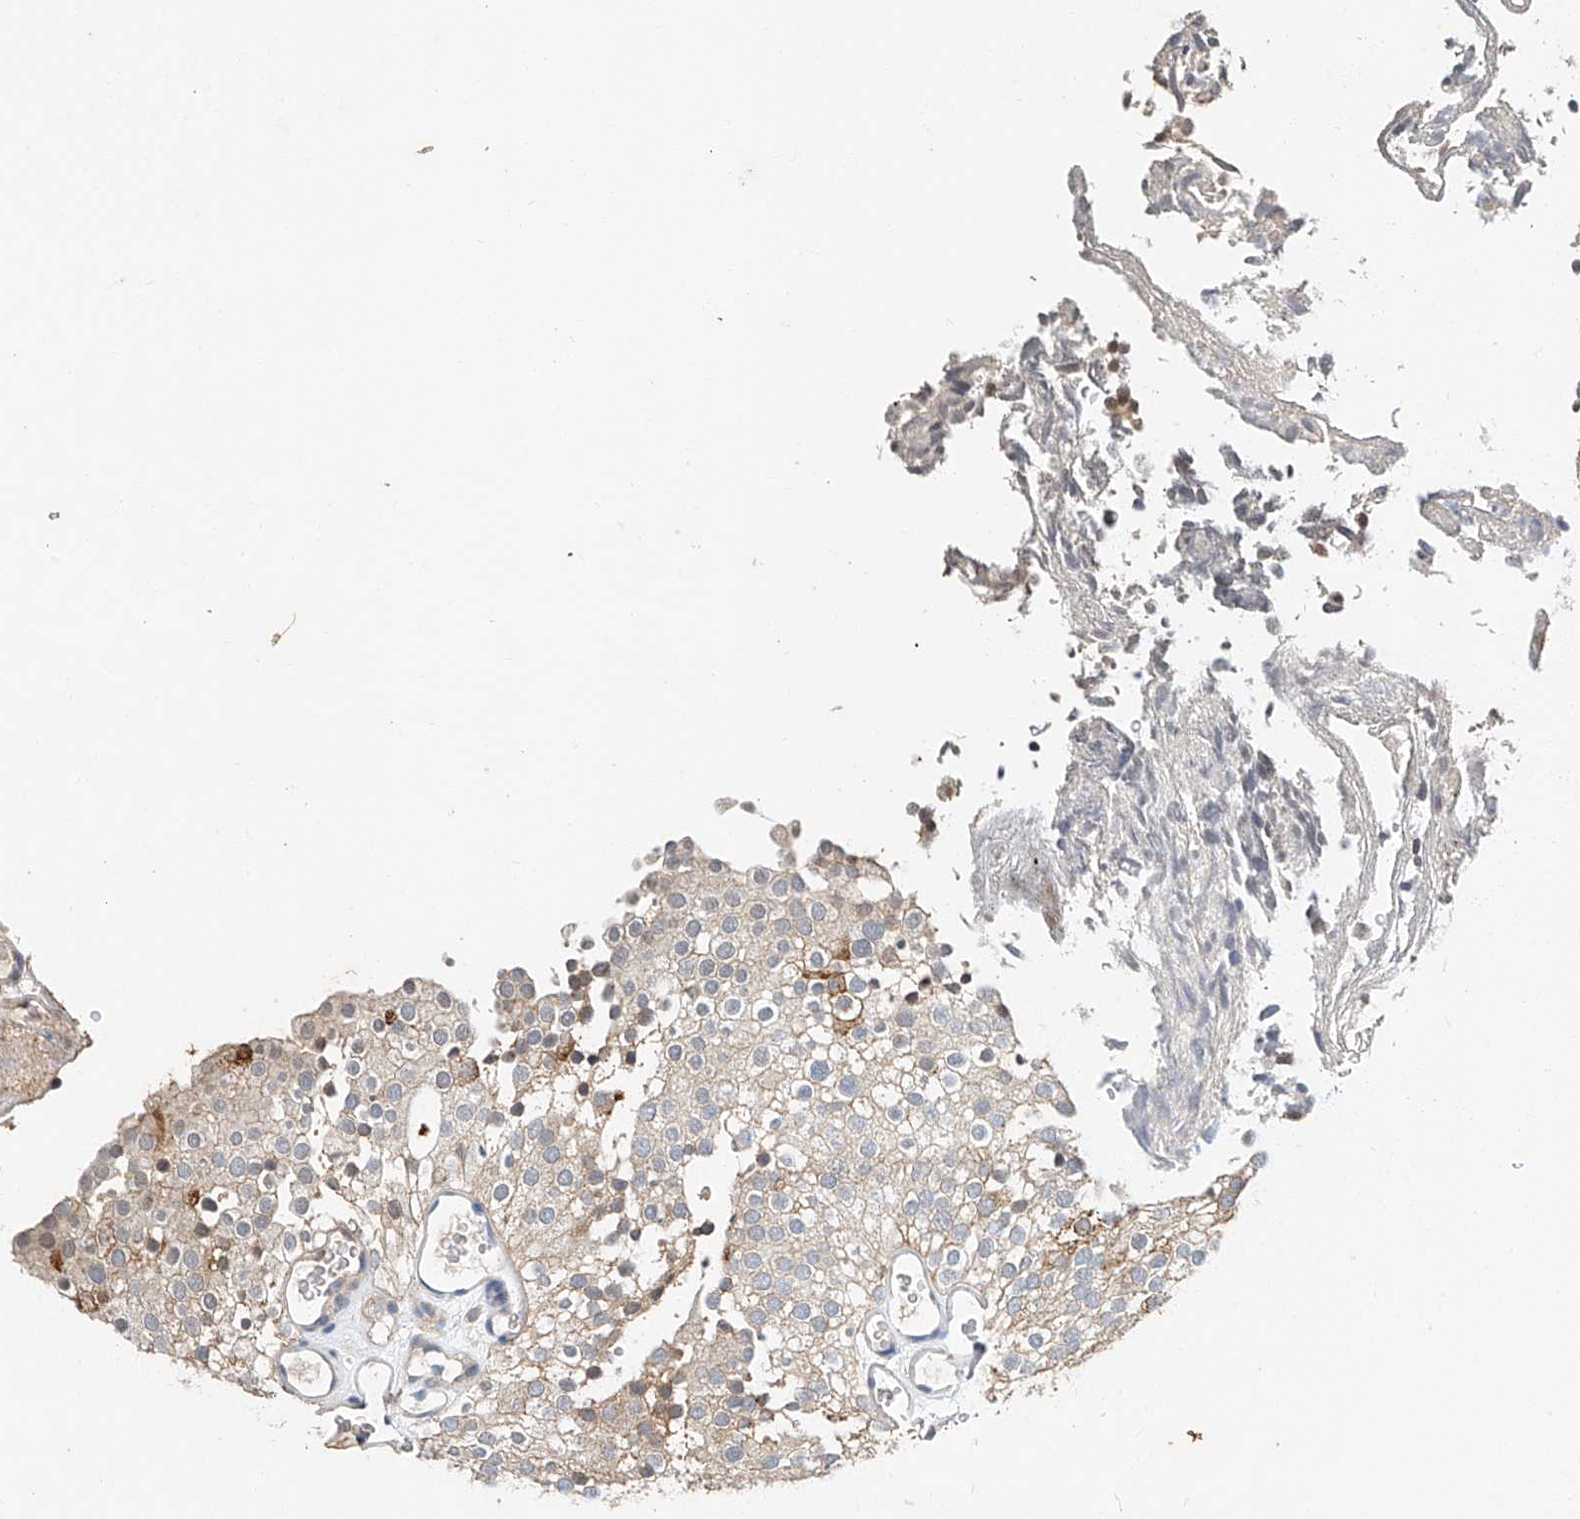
{"staining": {"intensity": "negative", "quantity": "none", "location": "none"}, "tissue": "urothelial cancer", "cell_type": "Tumor cells", "image_type": "cancer", "snomed": [{"axis": "morphology", "description": "Urothelial carcinoma, Low grade"}, {"axis": "topography", "description": "Urinary bladder"}], "caption": "Protein analysis of low-grade urothelial carcinoma exhibits no significant staining in tumor cells.", "gene": "CTDP1", "patient": {"sex": "male", "age": 78}}